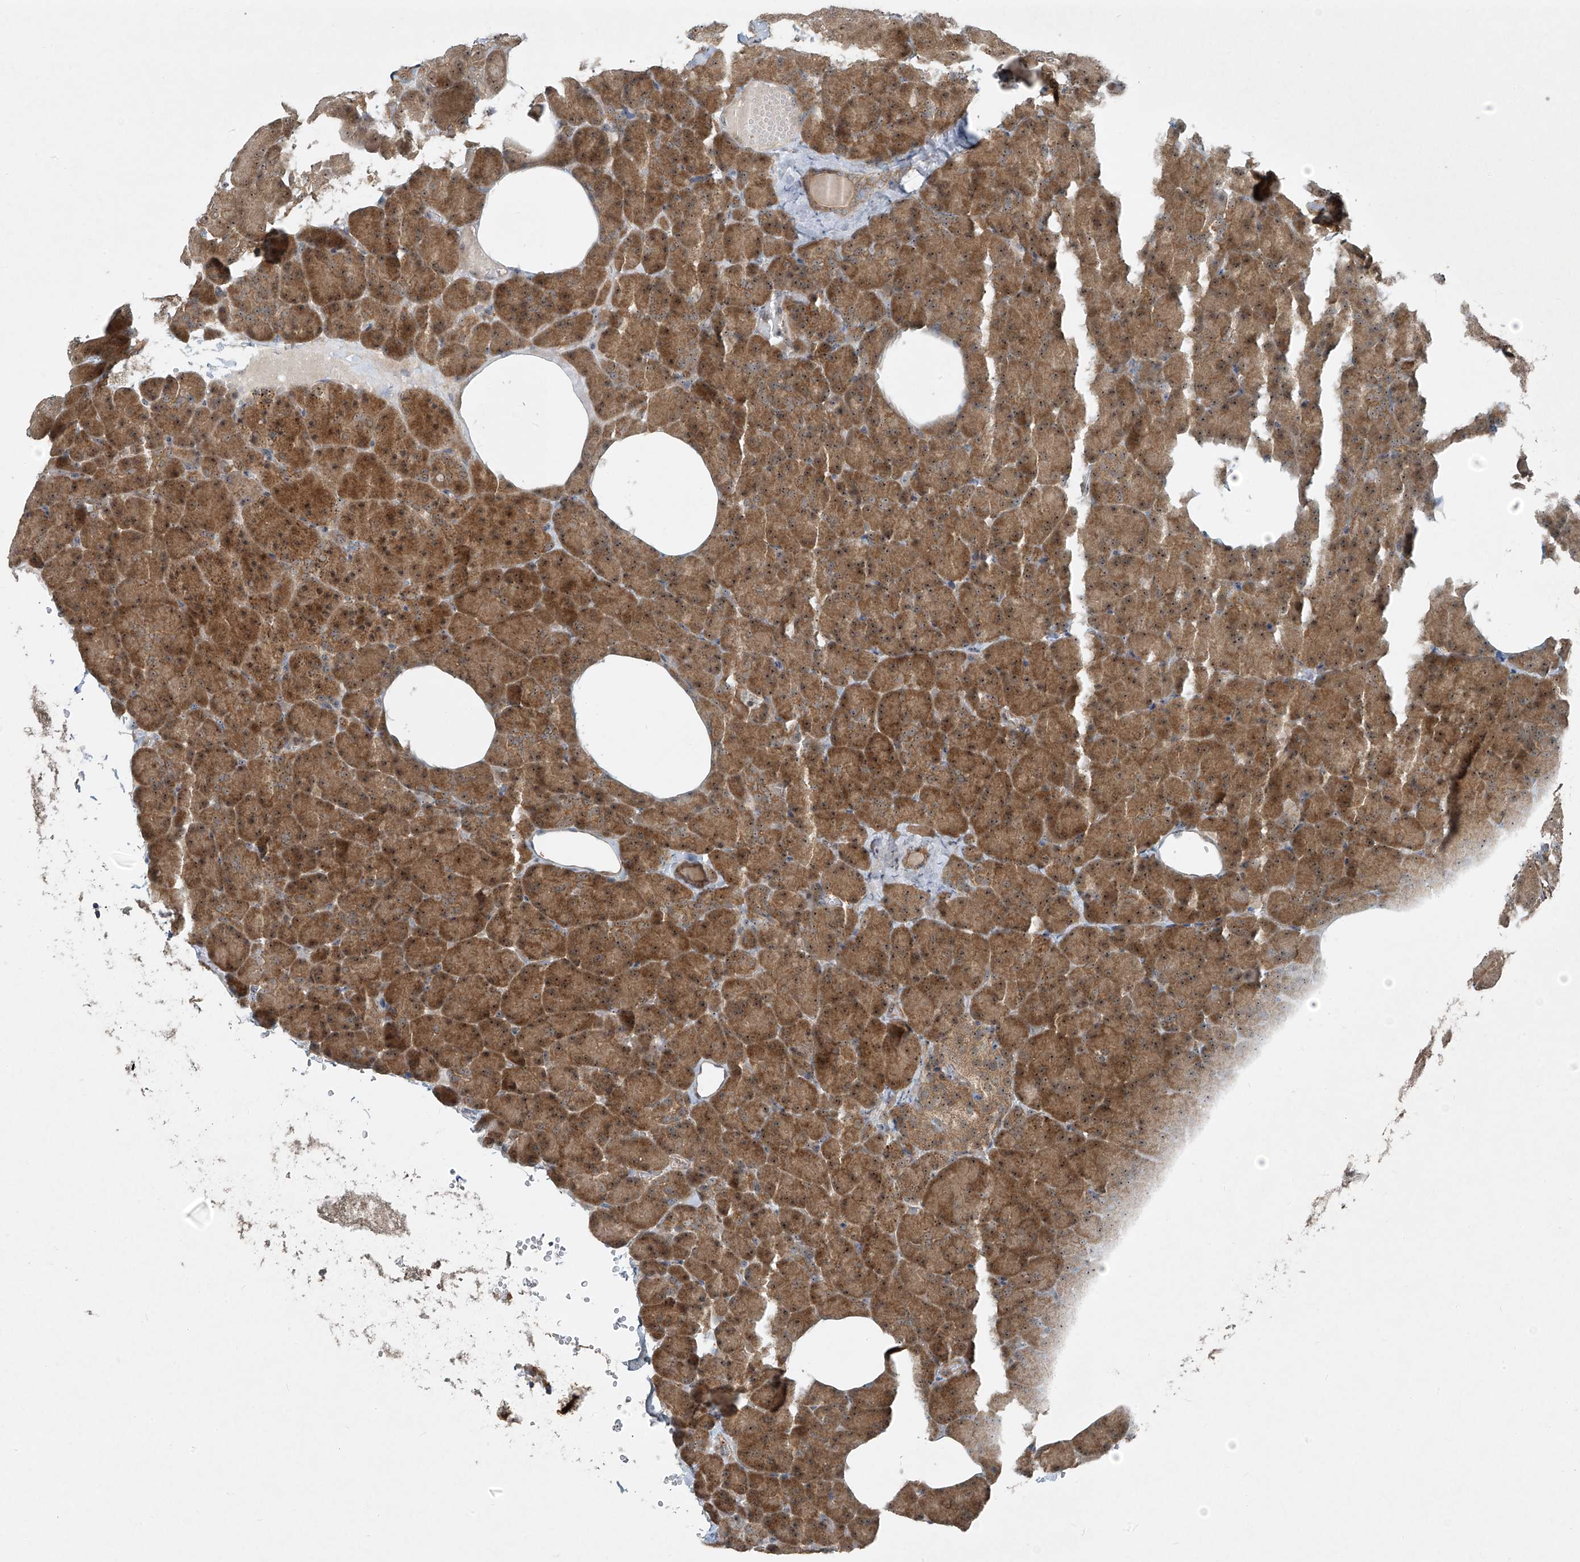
{"staining": {"intensity": "moderate", "quantity": ">75%", "location": "cytoplasmic/membranous,nuclear"}, "tissue": "pancreas", "cell_type": "Exocrine glandular cells", "image_type": "normal", "snomed": [{"axis": "morphology", "description": "Normal tissue, NOS"}, {"axis": "morphology", "description": "Carcinoid, malignant, NOS"}, {"axis": "topography", "description": "Pancreas"}], "caption": "Brown immunohistochemical staining in normal human pancreas reveals moderate cytoplasmic/membranous,nuclear positivity in about >75% of exocrine glandular cells. The staining was performed using DAB, with brown indicating positive protein expression. Nuclei are stained blue with hematoxylin.", "gene": "PPCS", "patient": {"sex": "female", "age": 35}}